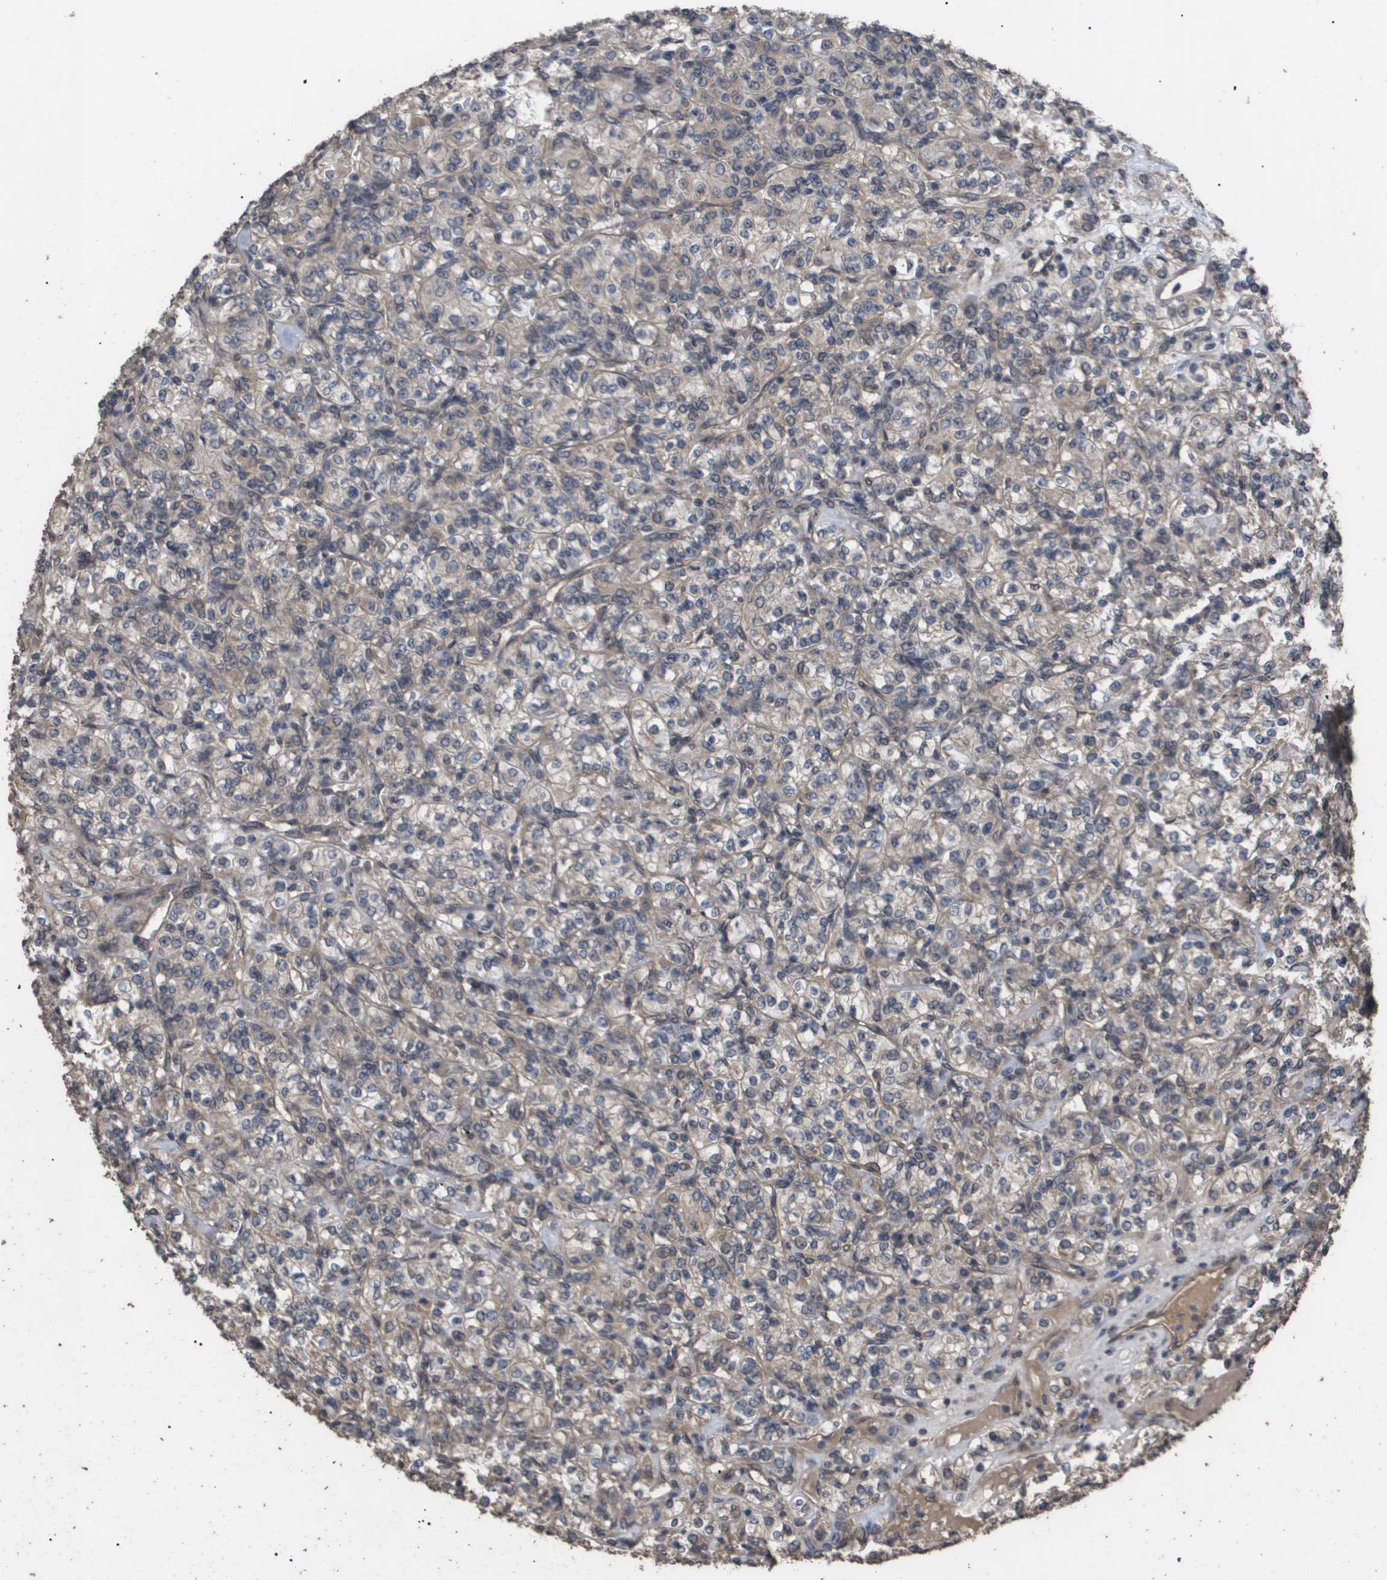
{"staining": {"intensity": "weak", "quantity": ">75%", "location": "cytoplasmic/membranous"}, "tissue": "renal cancer", "cell_type": "Tumor cells", "image_type": "cancer", "snomed": [{"axis": "morphology", "description": "Adenocarcinoma, NOS"}, {"axis": "topography", "description": "Kidney"}], "caption": "Immunohistochemical staining of renal cancer exhibits low levels of weak cytoplasmic/membranous protein expression in approximately >75% of tumor cells. The protein is shown in brown color, while the nuclei are stained blue.", "gene": "CUL5", "patient": {"sex": "male", "age": 77}}